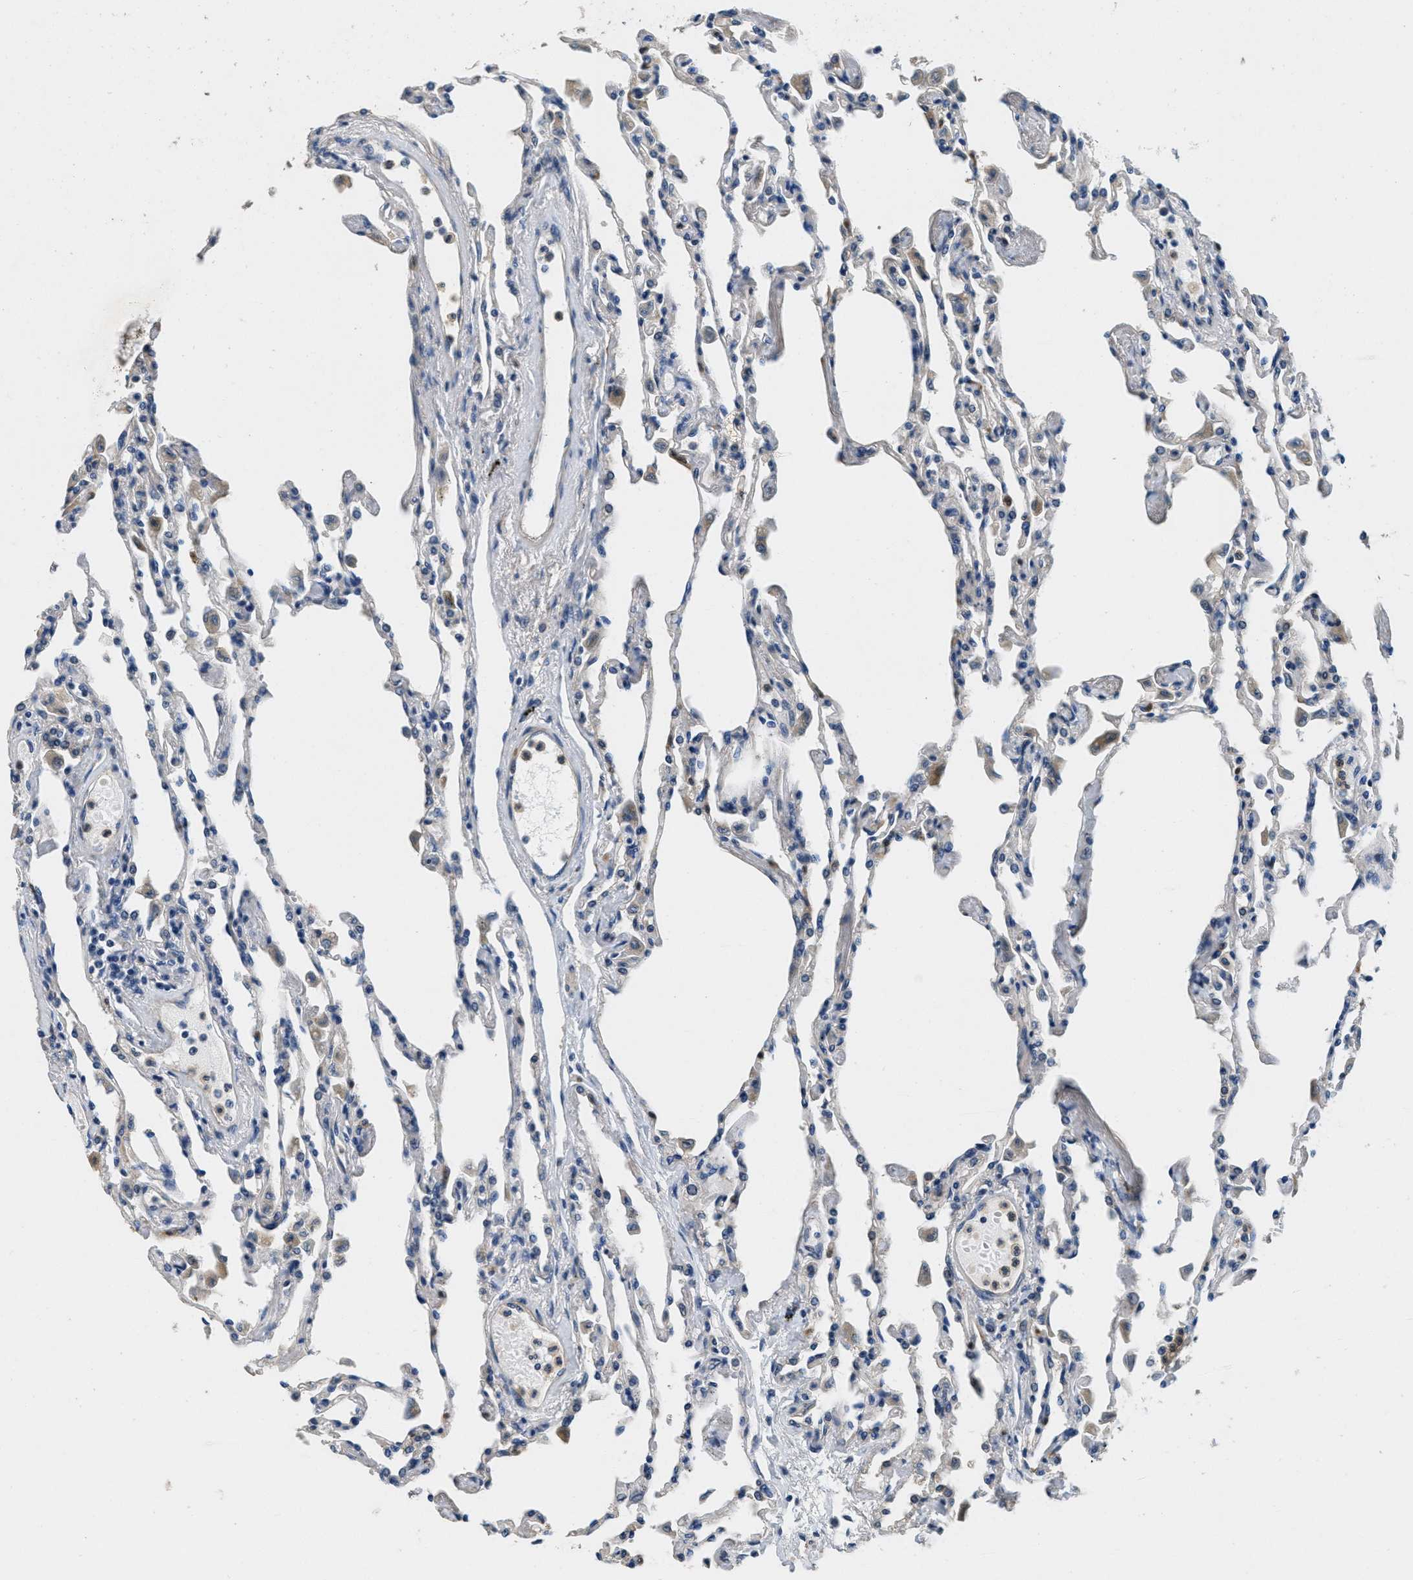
{"staining": {"intensity": "weak", "quantity": "<25%", "location": "cytoplasmic/membranous"}, "tissue": "lung", "cell_type": "Alveolar cells", "image_type": "normal", "snomed": [{"axis": "morphology", "description": "Normal tissue, NOS"}, {"axis": "topography", "description": "Bronchus"}, {"axis": "topography", "description": "Lung"}], "caption": "IHC micrograph of normal lung: human lung stained with DAB (3,3'-diaminobenzidine) displays no significant protein staining in alveolar cells. The staining was performed using DAB to visualize the protein expression in brown, while the nuclei were stained in blue with hematoxylin (Magnification: 20x).", "gene": "TOMM70", "patient": {"sex": "female", "age": 49}}